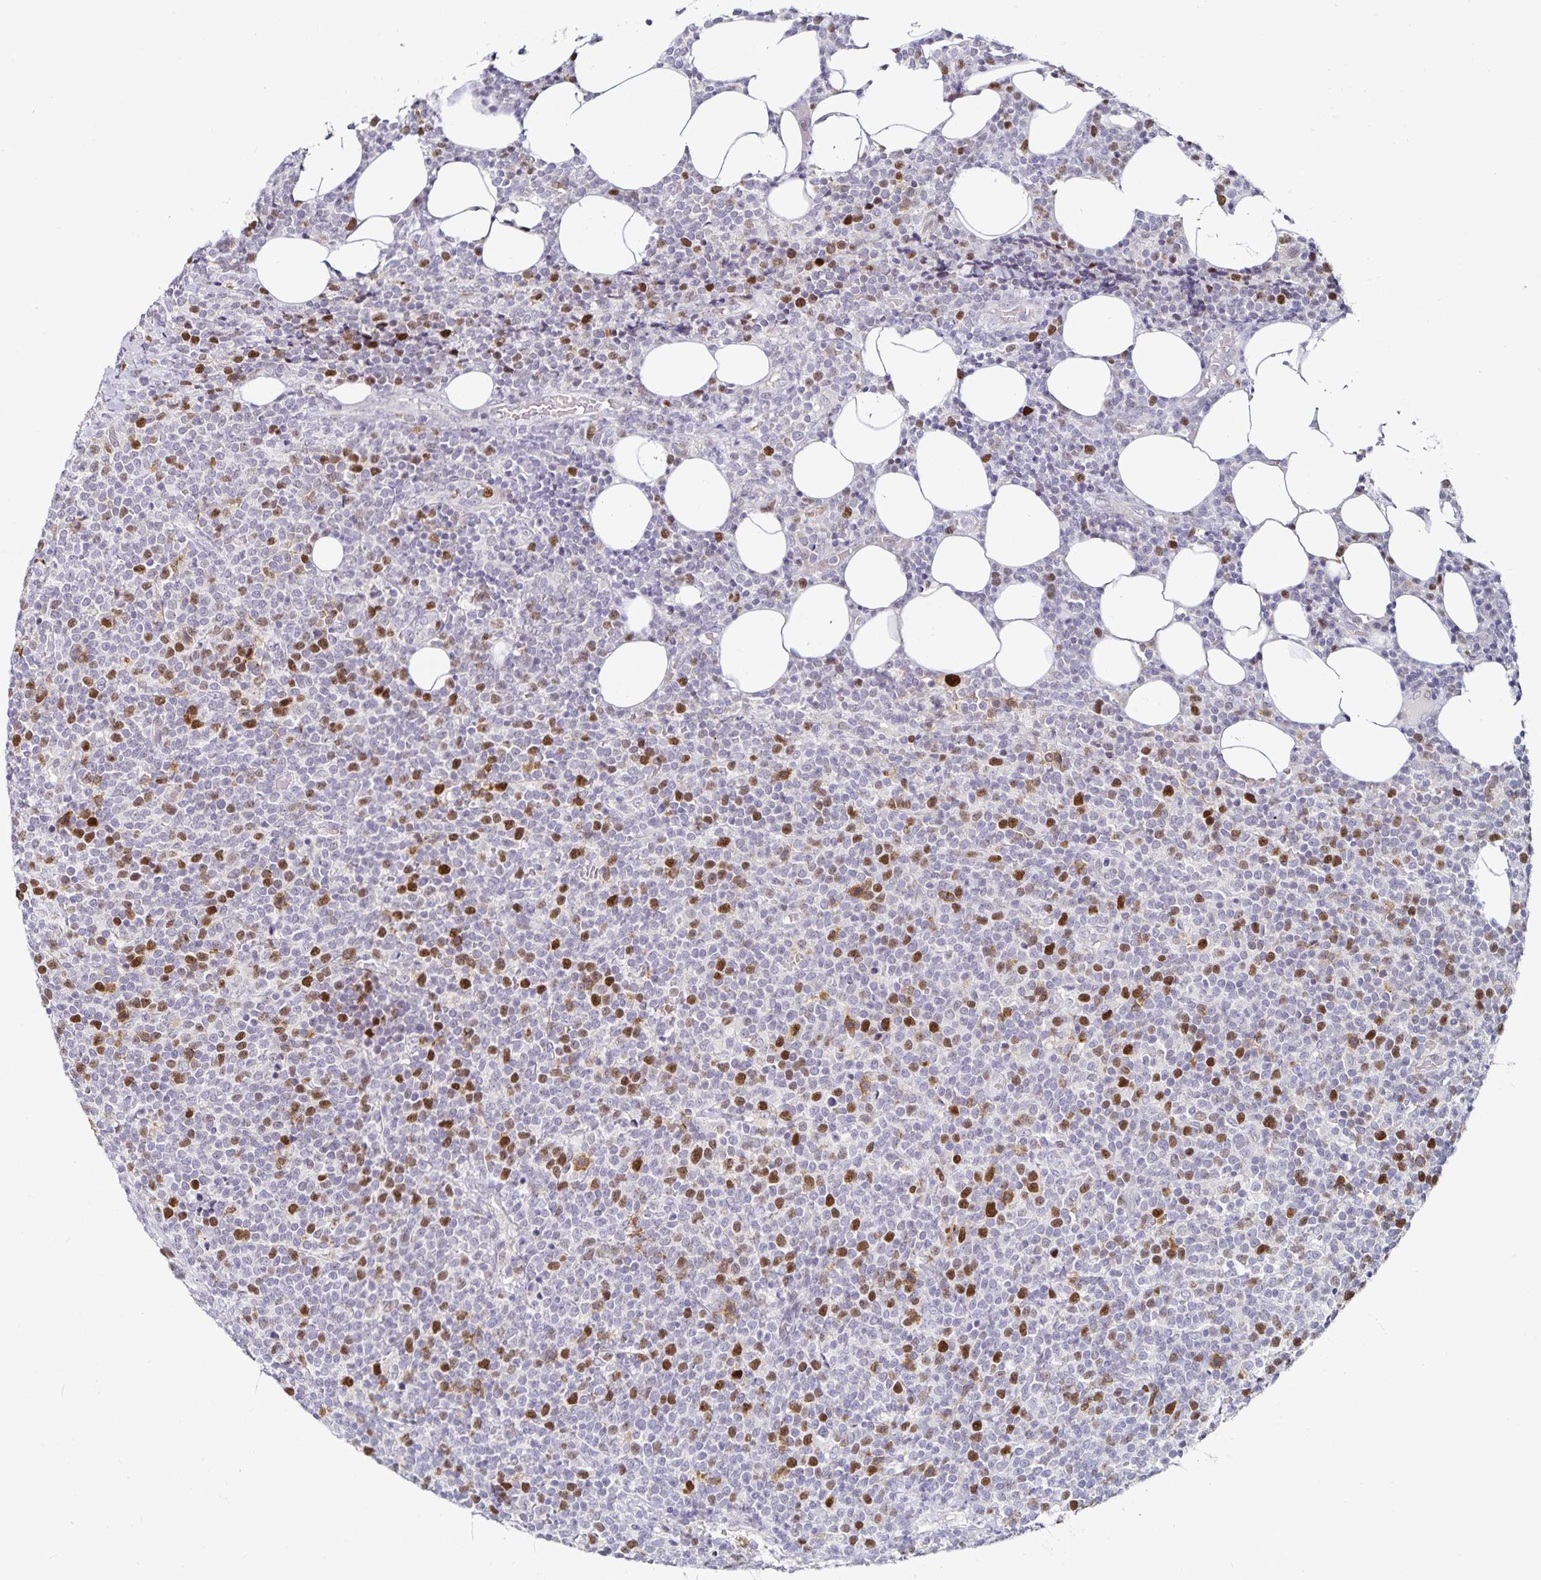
{"staining": {"intensity": "moderate", "quantity": "25%-75%", "location": "nuclear"}, "tissue": "lymphoma", "cell_type": "Tumor cells", "image_type": "cancer", "snomed": [{"axis": "morphology", "description": "Malignant lymphoma, non-Hodgkin's type, High grade"}, {"axis": "topography", "description": "Lymph node"}], "caption": "The histopathology image displays staining of high-grade malignant lymphoma, non-Hodgkin's type, revealing moderate nuclear protein expression (brown color) within tumor cells. The staining was performed using DAB to visualize the protein expression in brown, while the nuclei were stained in blue with hematoxylin (Magnification: 20x).", "gene": "ANLN", "patient": {"sex": "male", "age": 61}}